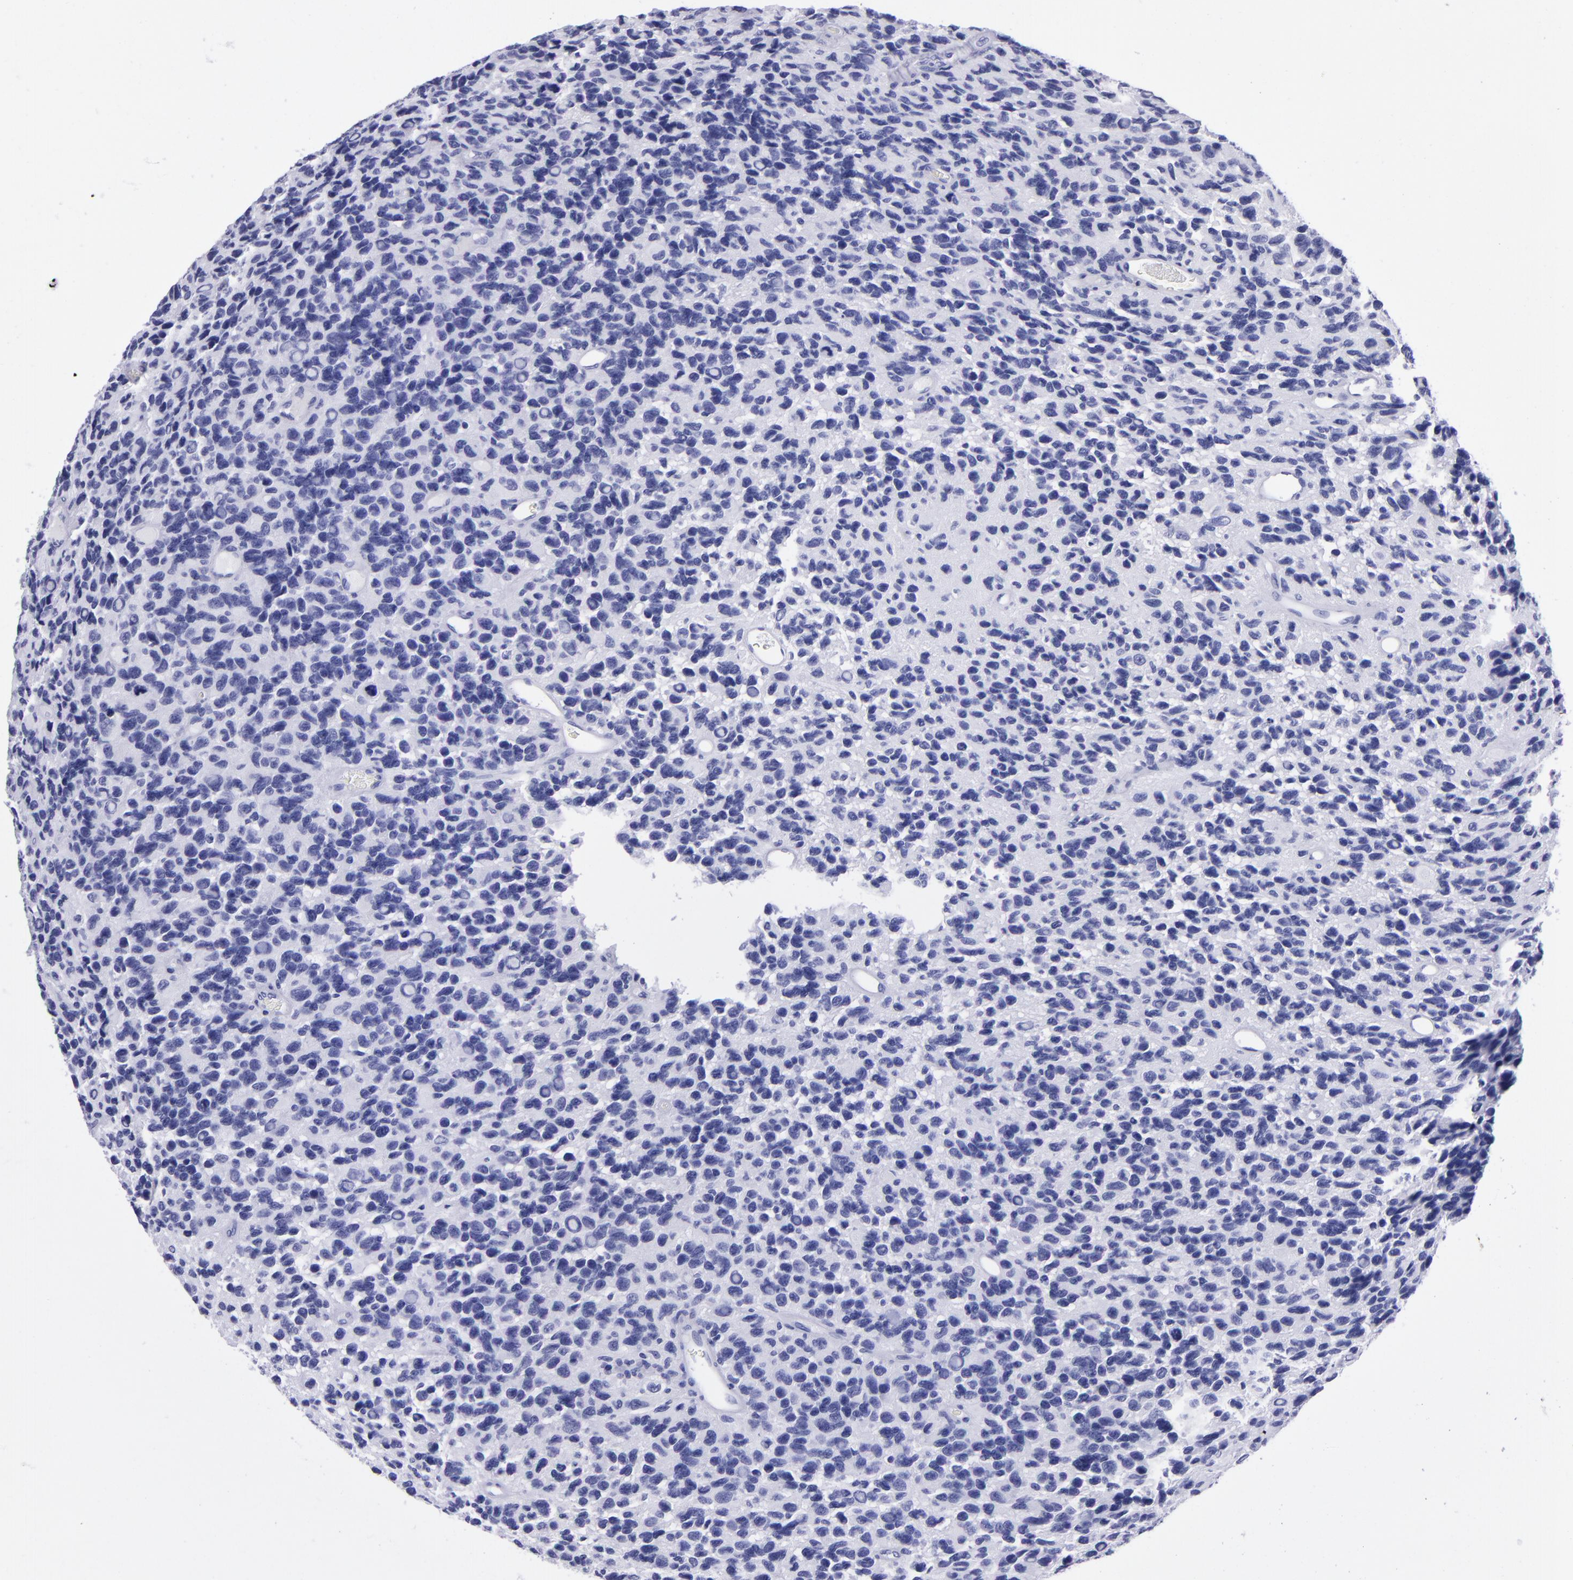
{"staining": {"intensity": "negative", "quantity": "none", "location": "none"}, "tissue": "glioma", "cell_type": "Tumor cells", "image_type": "cancer", "snomed": [{"axis": "morphology", "description": "Glioma, malignant, High grade"}, {"axis": "topography", "description": "Brain"}], "caption": "This photomicrograph is of glioma stained with immunohistochemistry to label a protein in brown with the nuclei are counter-stained blue. There is no staining in tumor cells. The staining was performed using DAB to visualize the protein expression in brown, while the nuclei were stained in blue with hematoxylin (Magnification: 20x).", "gene": "TYRP1", "patient": {"sex": "male", "age": 77}}